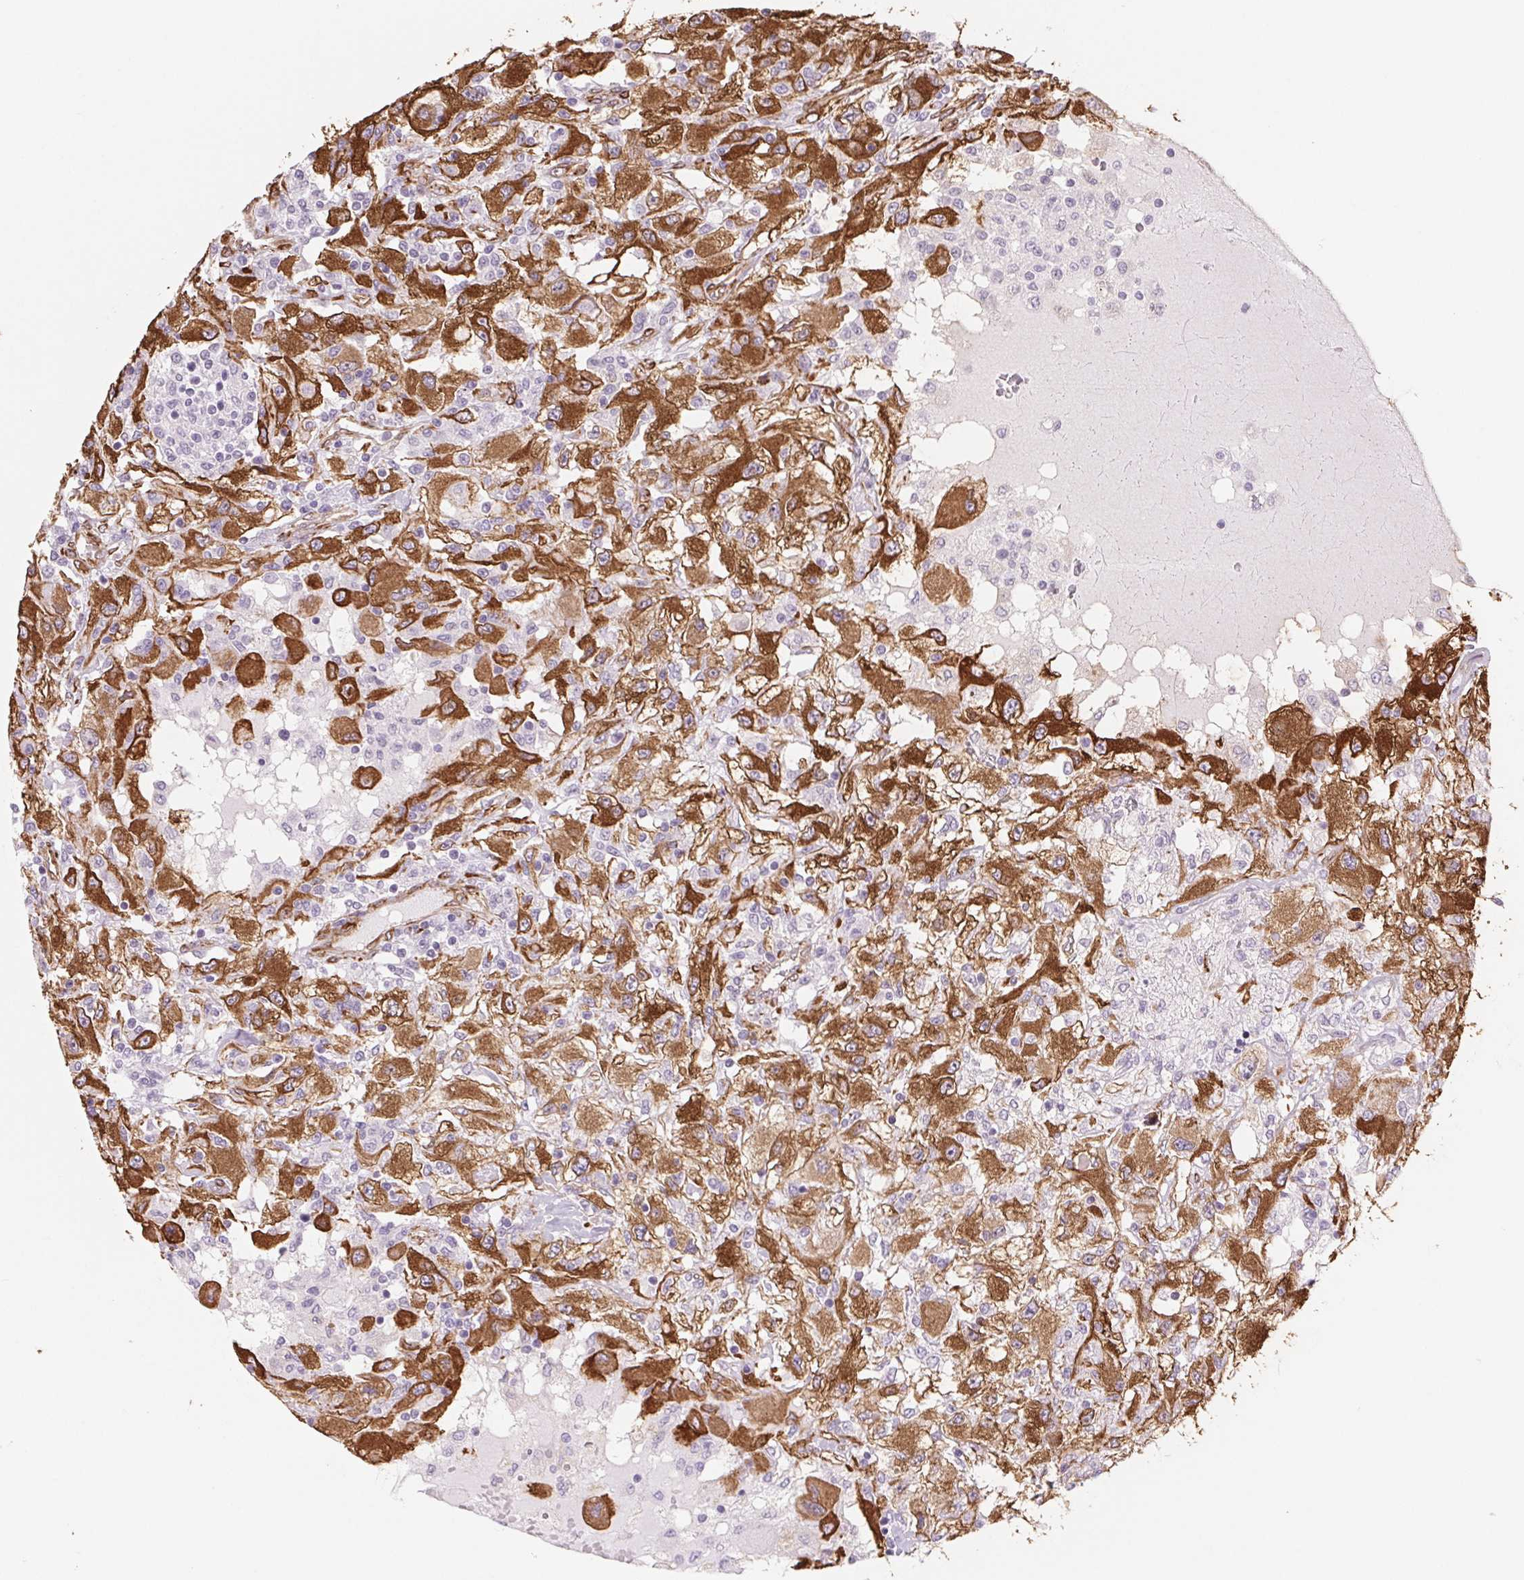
{"staining": {"intensity": "strong", "quantity": ">75%", "location": "cytoplasmic/membranous"}, "tissue": "renal cancer", "cell_type": "Tumor cells", "image_type": "cancer", "snomed": [{"axis": "morphology", "description": "Adenocarcinoma, NOS"}, {"axis": "topography", "description": "Kidney"}], "caption": "An image of adenocarcinoma (renal) stained for a protein reveals strong cytoplasmic/membranous brown staining in tumor cells.", "gene": "FKBP10", "patient": {"sex": "female", "age": 67}}